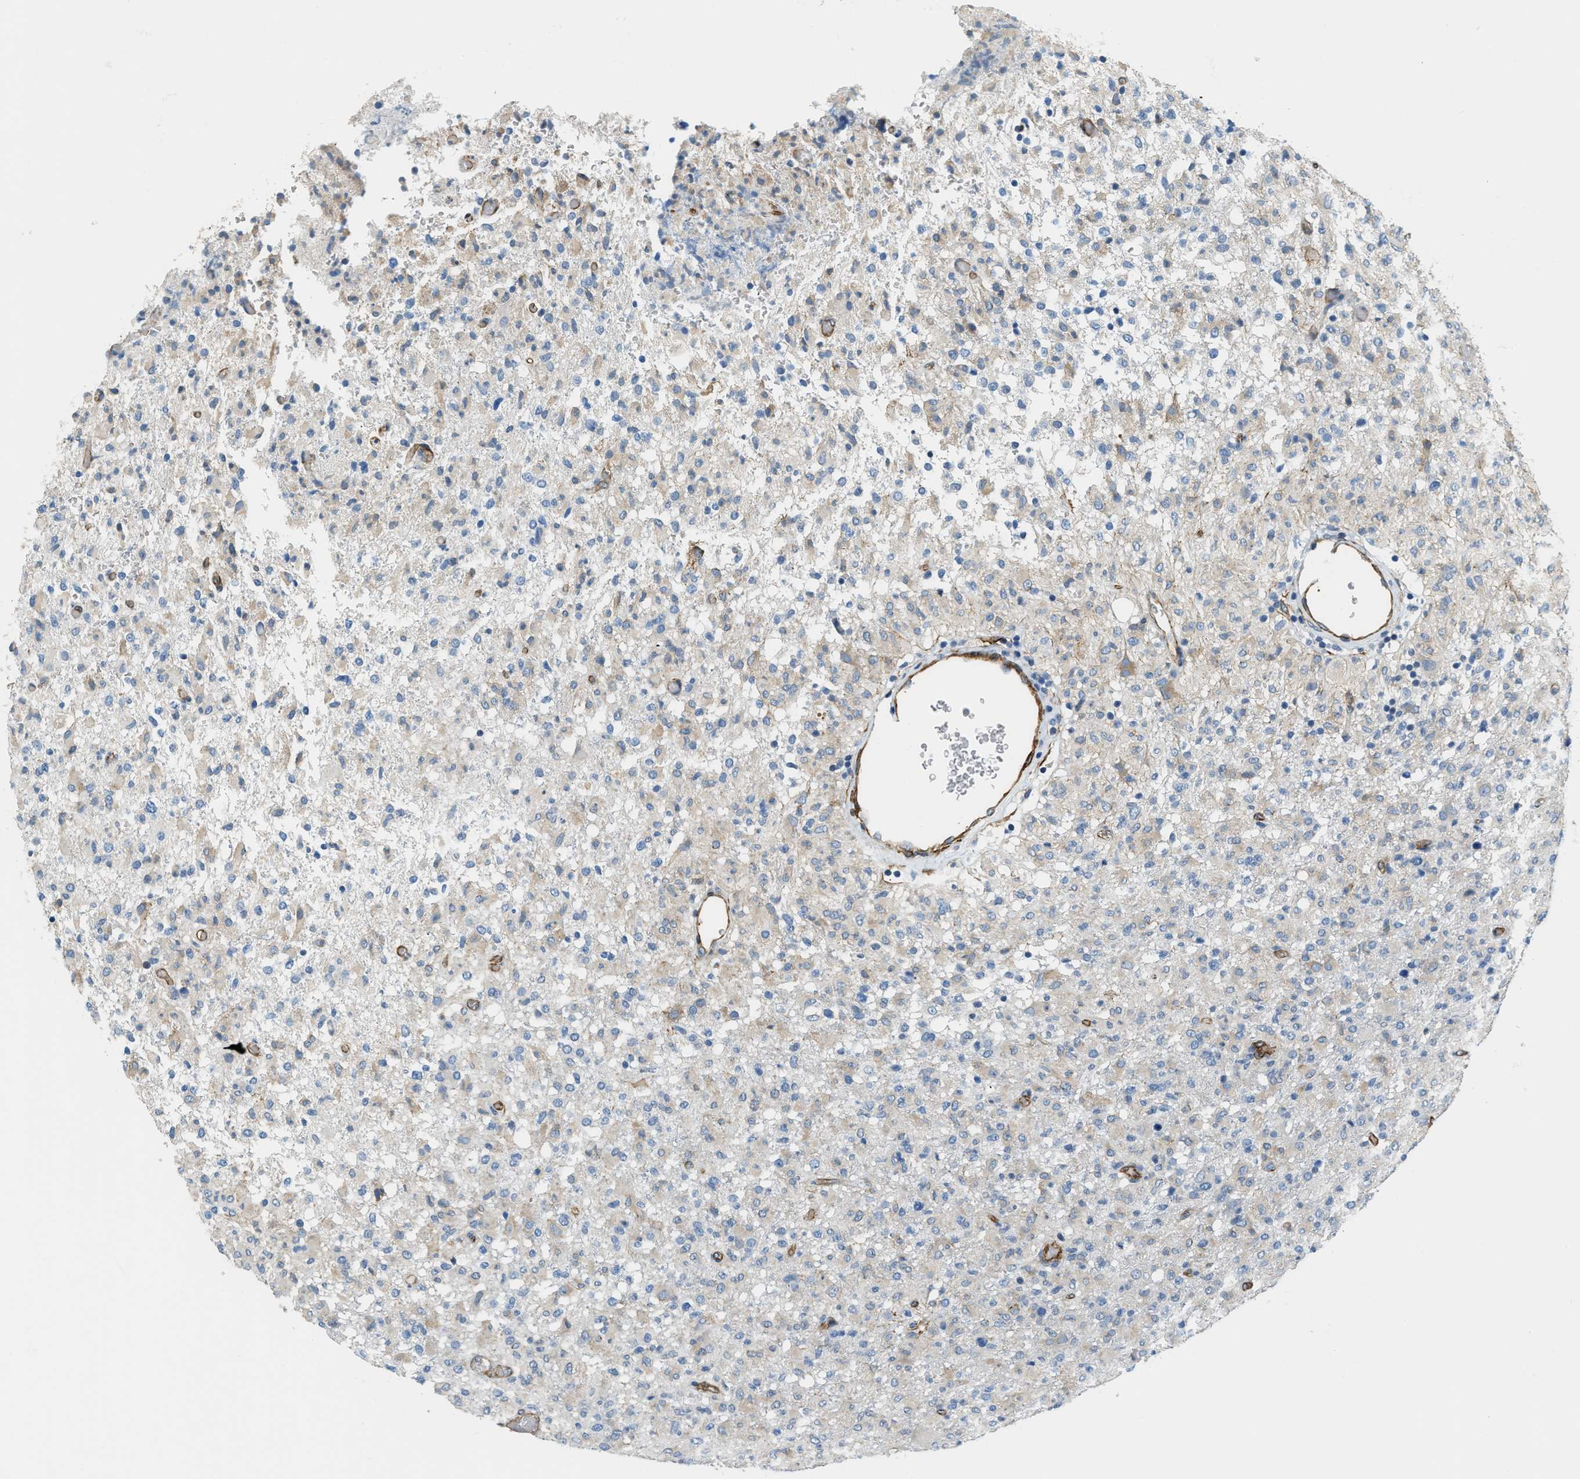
{"staining": {"intensity": "moderate", "quantity": "<25%", "location": "cytoplasmic/membranous"}, "tissue": "glioma", "cell_type": "Tumor cells", "image_type": "cancer", "snomed": [{"axis": "morphology", "description": "Glioma, malignant, High grade"}, {"axis": "topography", "description": "Brain"}], "caption": "This photomicrograph demonstrates immunohistochemistry staining of malignant high-grade glioma, with low moderate cytoplasmic/membranous staining in about <25% of tumor cells.", "gene": "TMEM43", "patient": {"sex": "female", "age": 57}}